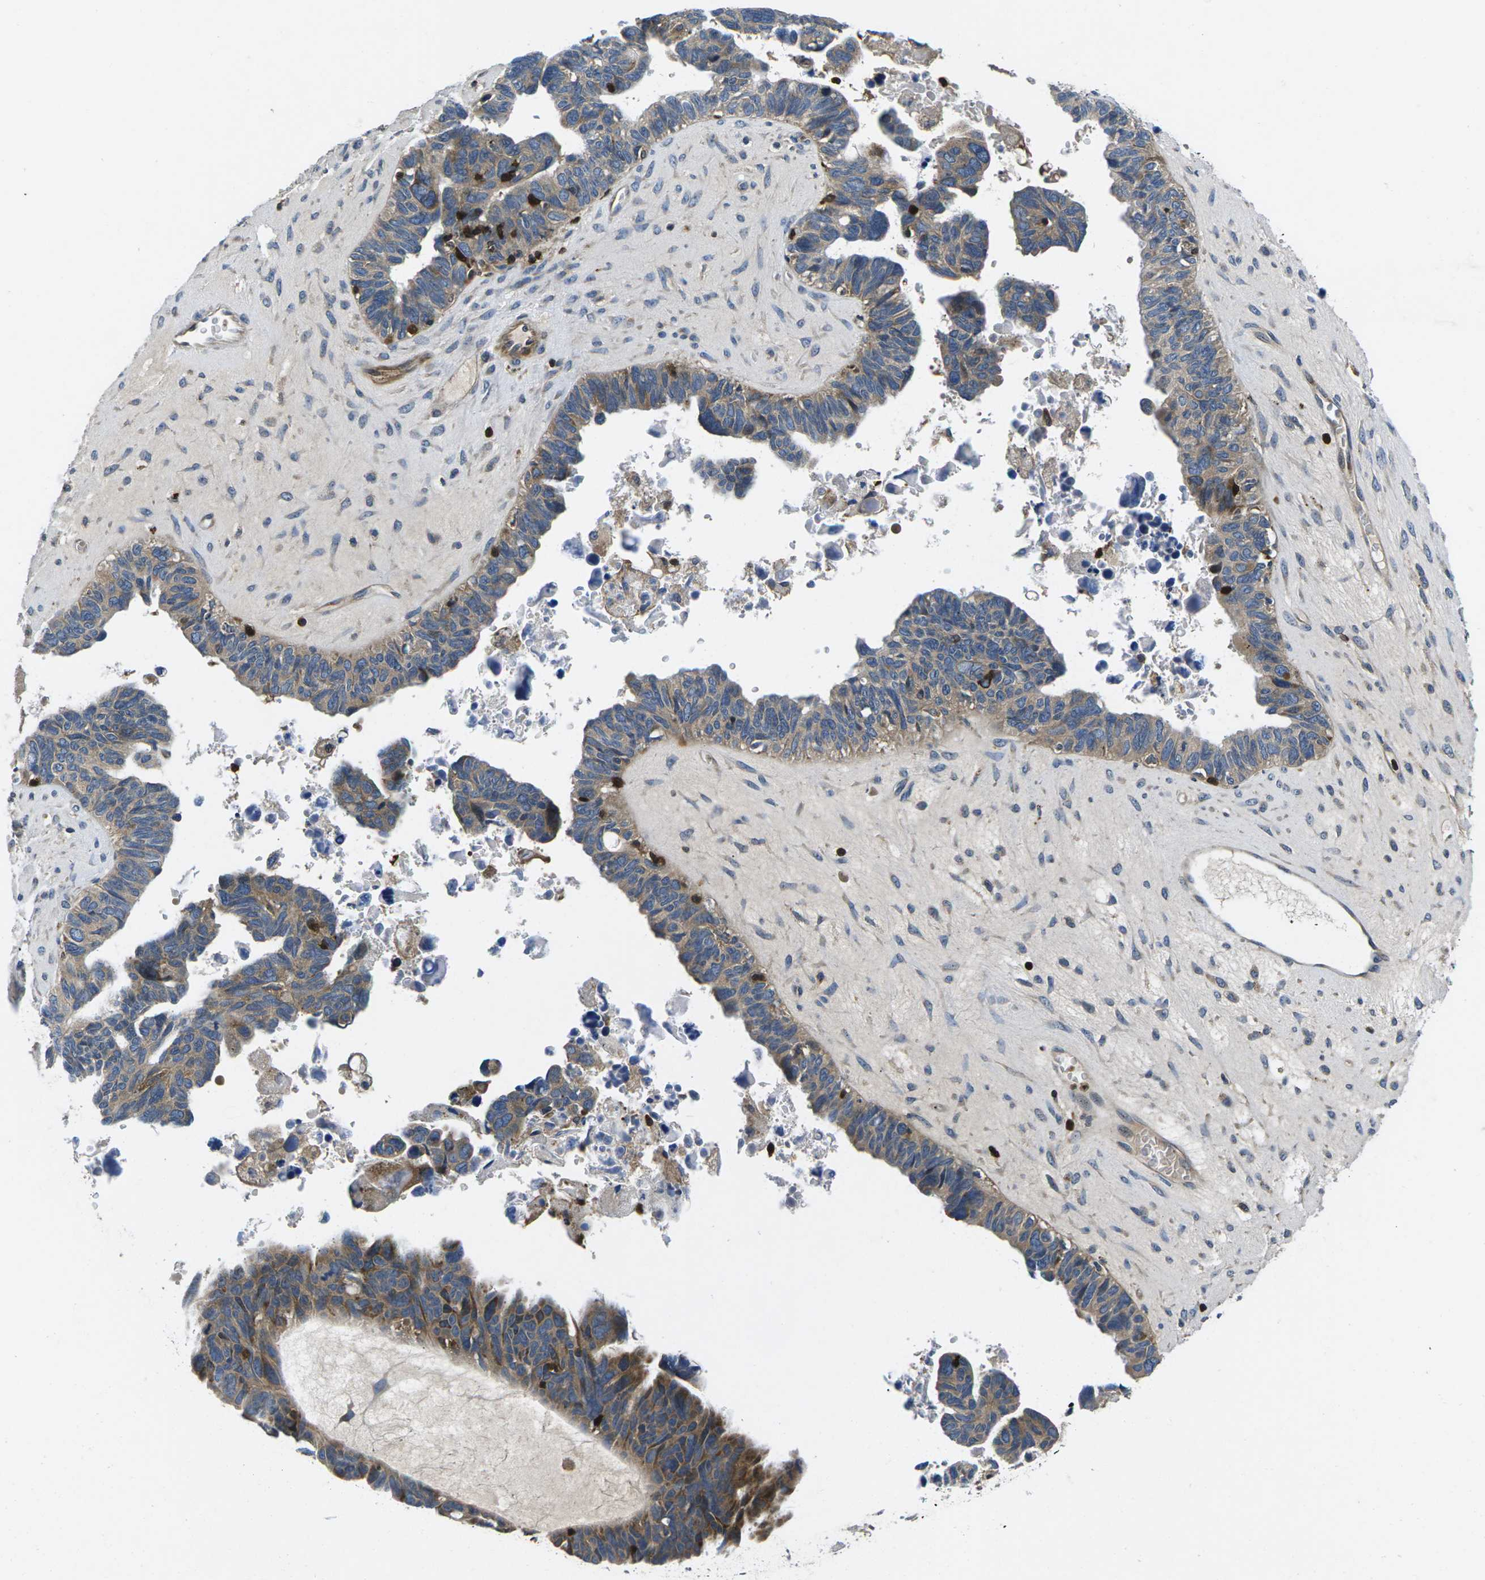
{"staining": {"intensity": "weak", "quantity": ">75%", "location": "cytoplasmic/membranous"}, "tissue": "ovarian cancer", "cell_type": "Tumor cells", "image_type": "cancer", "snomed": [{"axis": "morphology", "description": "Cystadenocarcinoma, serous, NOS"}, {"axis": "topography", "description": "Ovary"}], "caption": "A brown stain highlights weak cytoplasmic/membranous staining of a protein in human ovarian cancer tumor cells.", "gene": "PLCE1", "patient": {"sex": "female", "age": 79}}